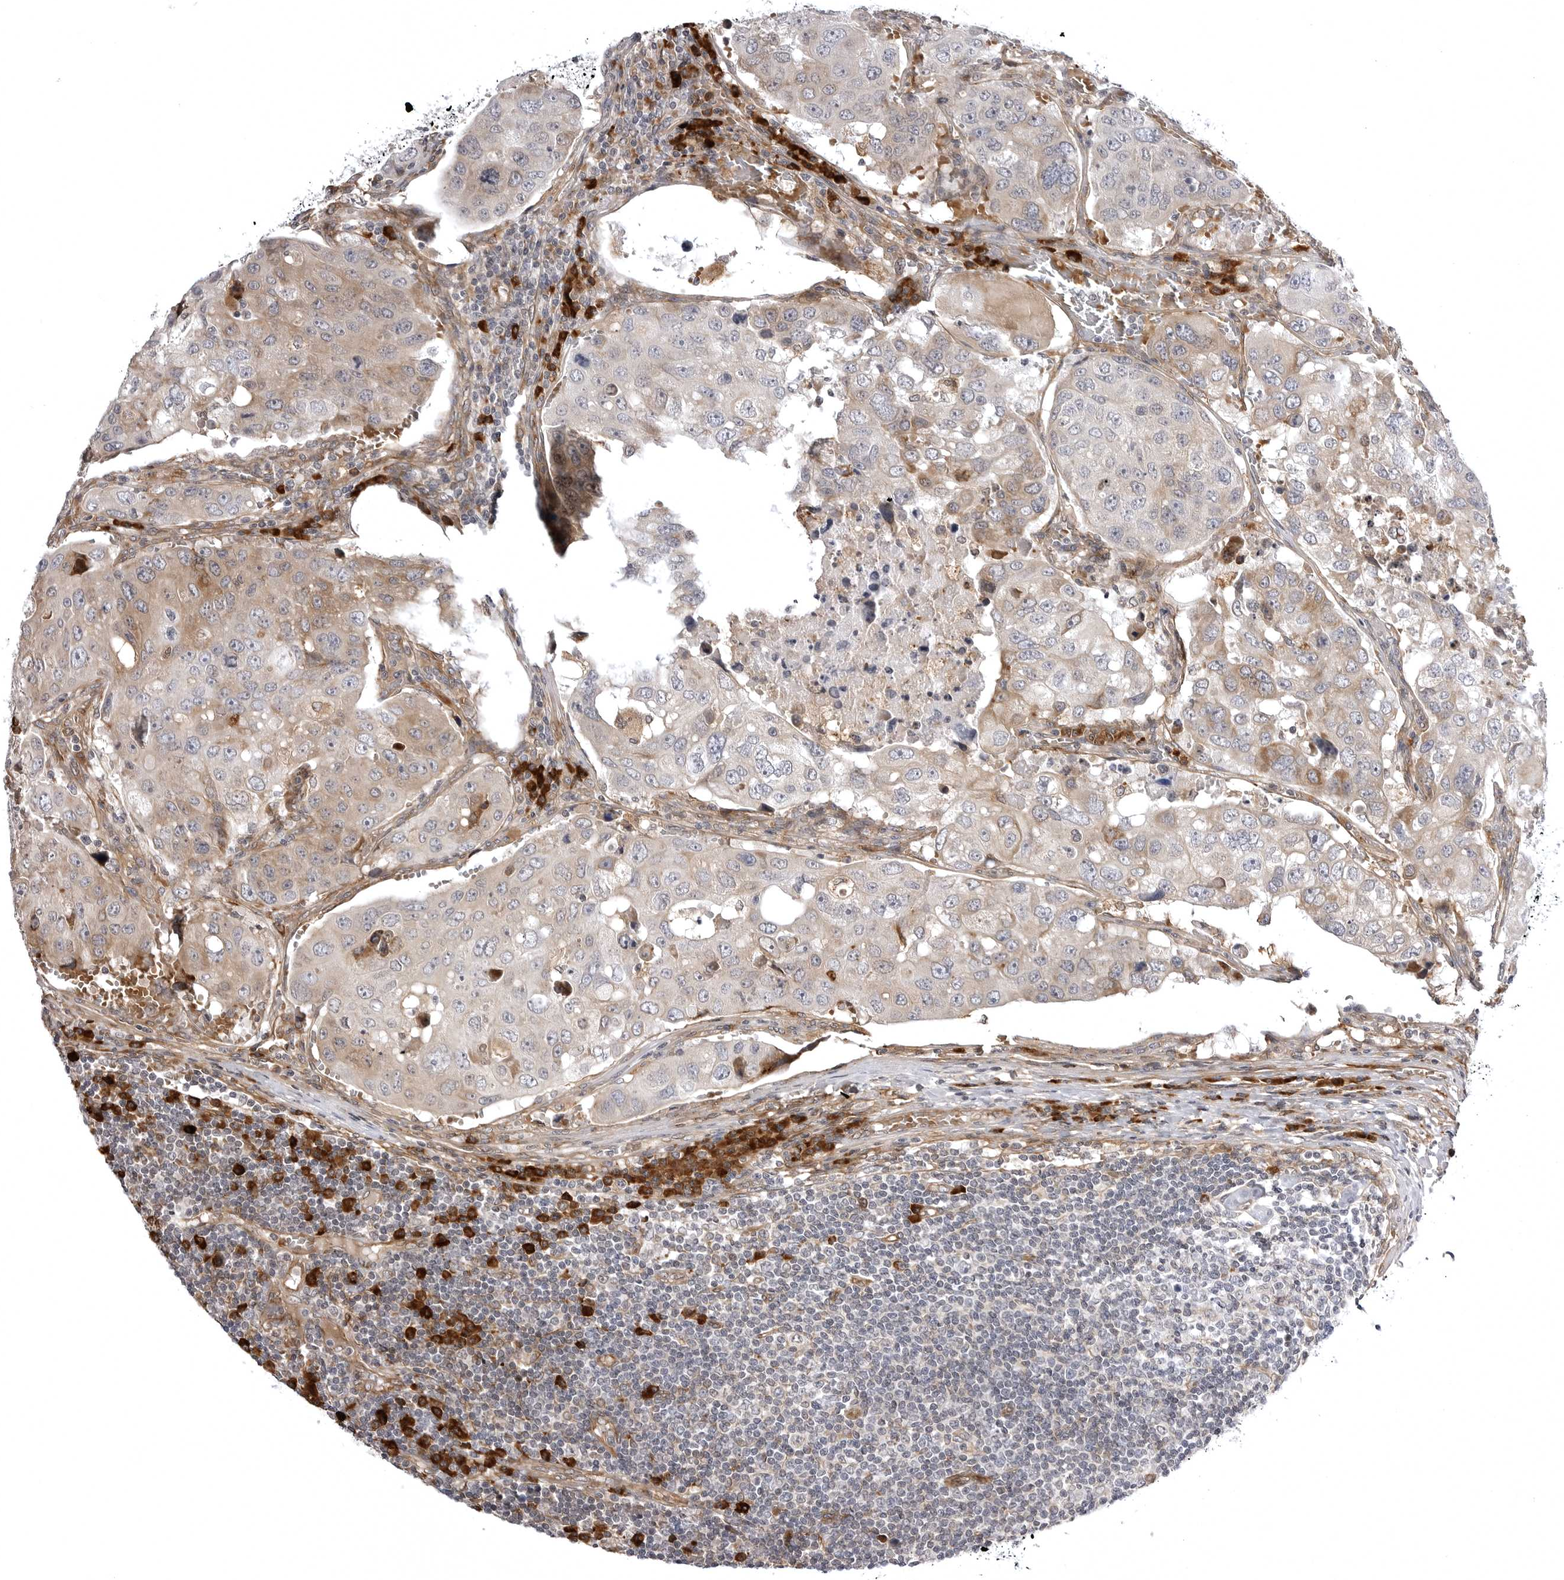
{"staining": {"intensity": "weak", "quantity": ">75%", "location": "cytoplasmic/membranous"}, "tissue": "urothelial cancer", "cell_type": "Tumor cells", "image_type": "cancer", "snomed": [{"axis": "morphology", "description": "Urothelial carcinoma, High grade"}, {"axis": "topography", "description": "Lymph node"}, {"axis": "topography", "description": "Urinary bladder"}], "caption": "Immunohistochemistry (IHC) staining of urothelial carcinoma (high-grade), which shows low levels of weak cytoplasmic/membranous expression in approximately >75% of tumor cells indicating weak cytoplasmic/membranous protein staining. The staining was performed using DAB (3,3'-diaminobenzidine) (brown) for protein detection and nuclei were counterstained in hematoxylin (blue).", "gene": "ARL5A", "patient": {"sex": "male", "age": 51}}